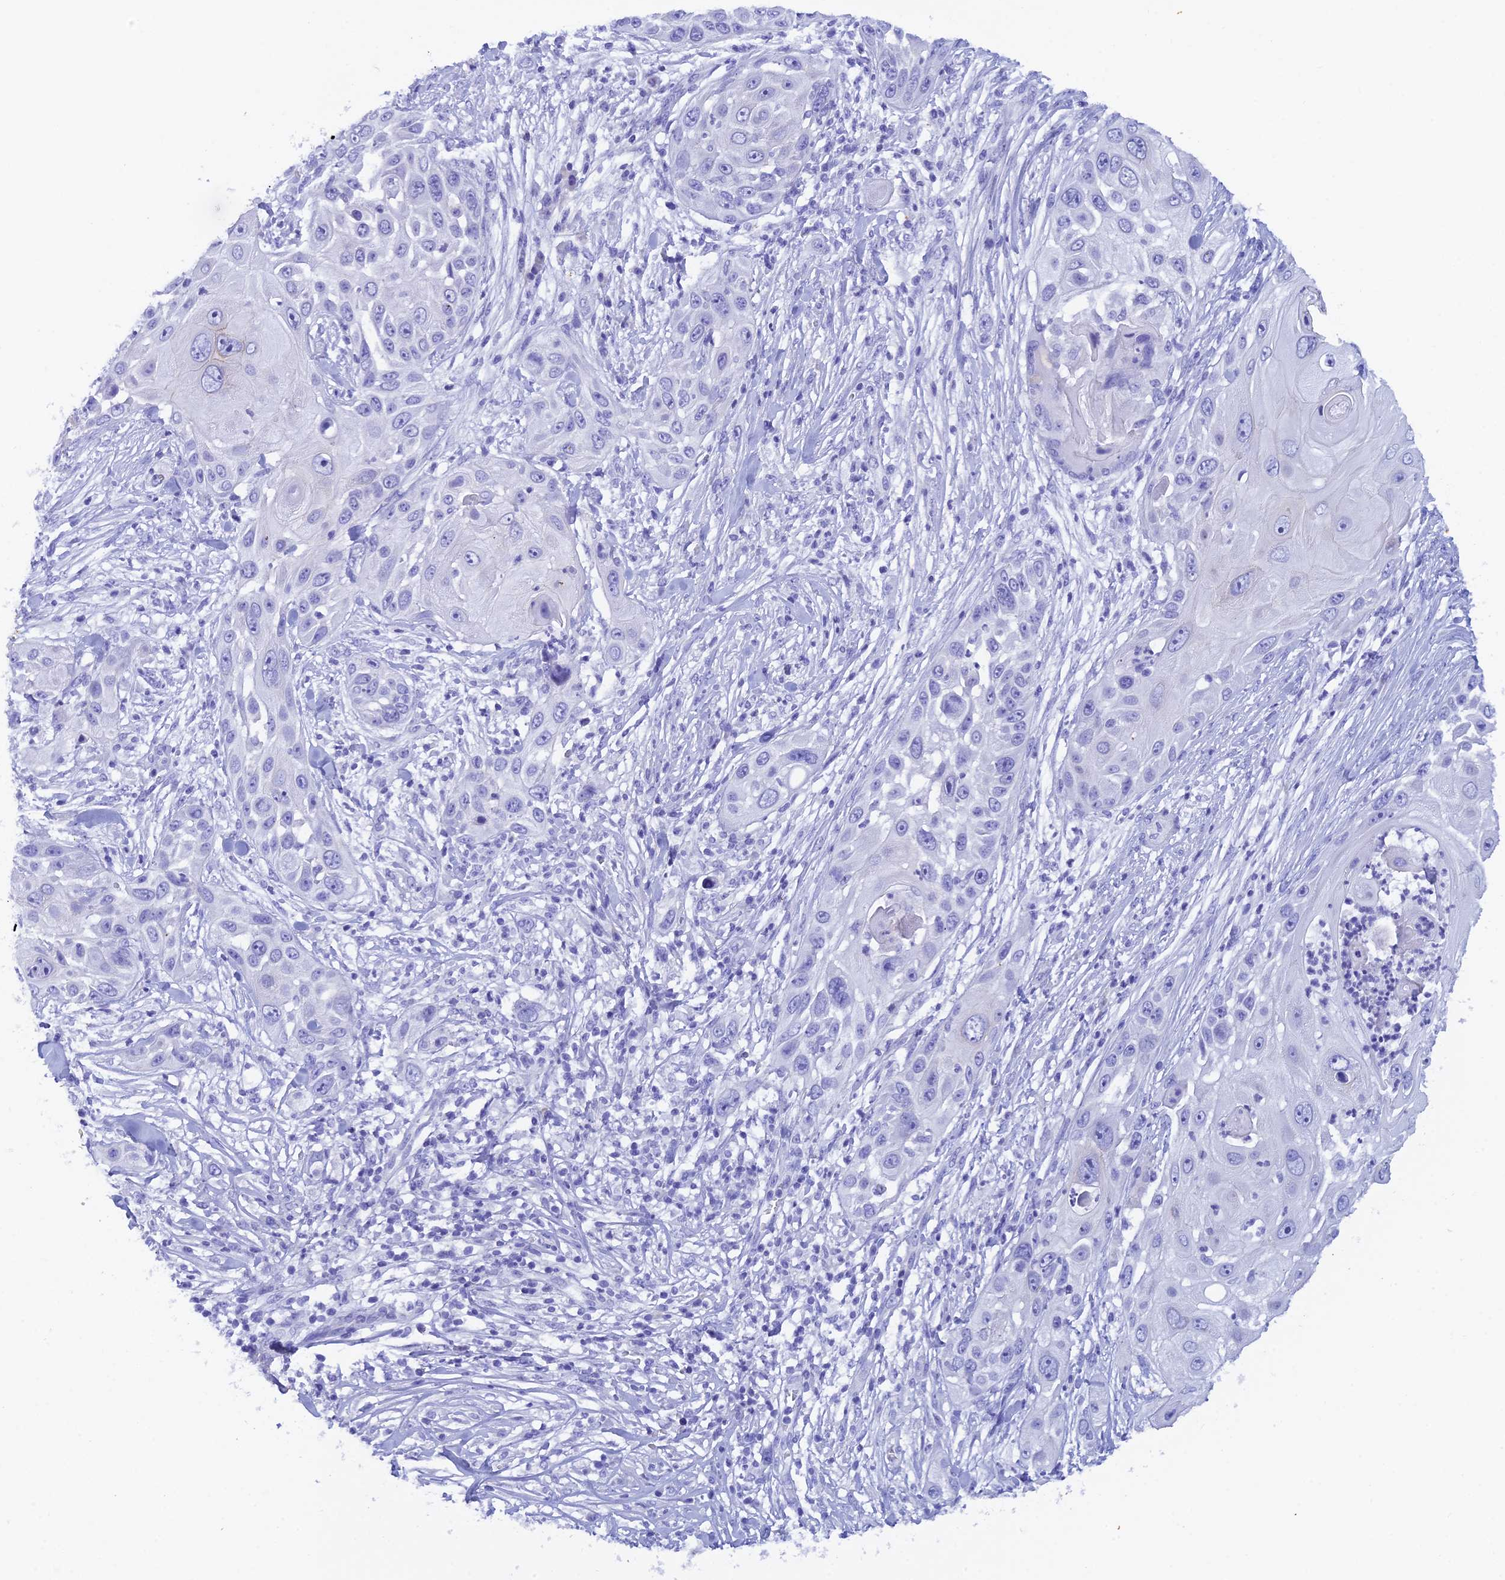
{"staining": {"intensity": "negative", "quantity": "none", "location": "none"}, "tissue": "skin cancer", "cell_type": "Tumor cells", "image_type": "cancer", "snomed": [{"axis": "morphology", "description": "Squamous cell carcinoma, NOS"}, {"axis": "topography", "description": "Skin"}], "caption": "Protein analysis of skin cancer displays no significant positivity in tumor cells.", "gene": "REG1A", "patient": {"sex": "female", "age": 44}}